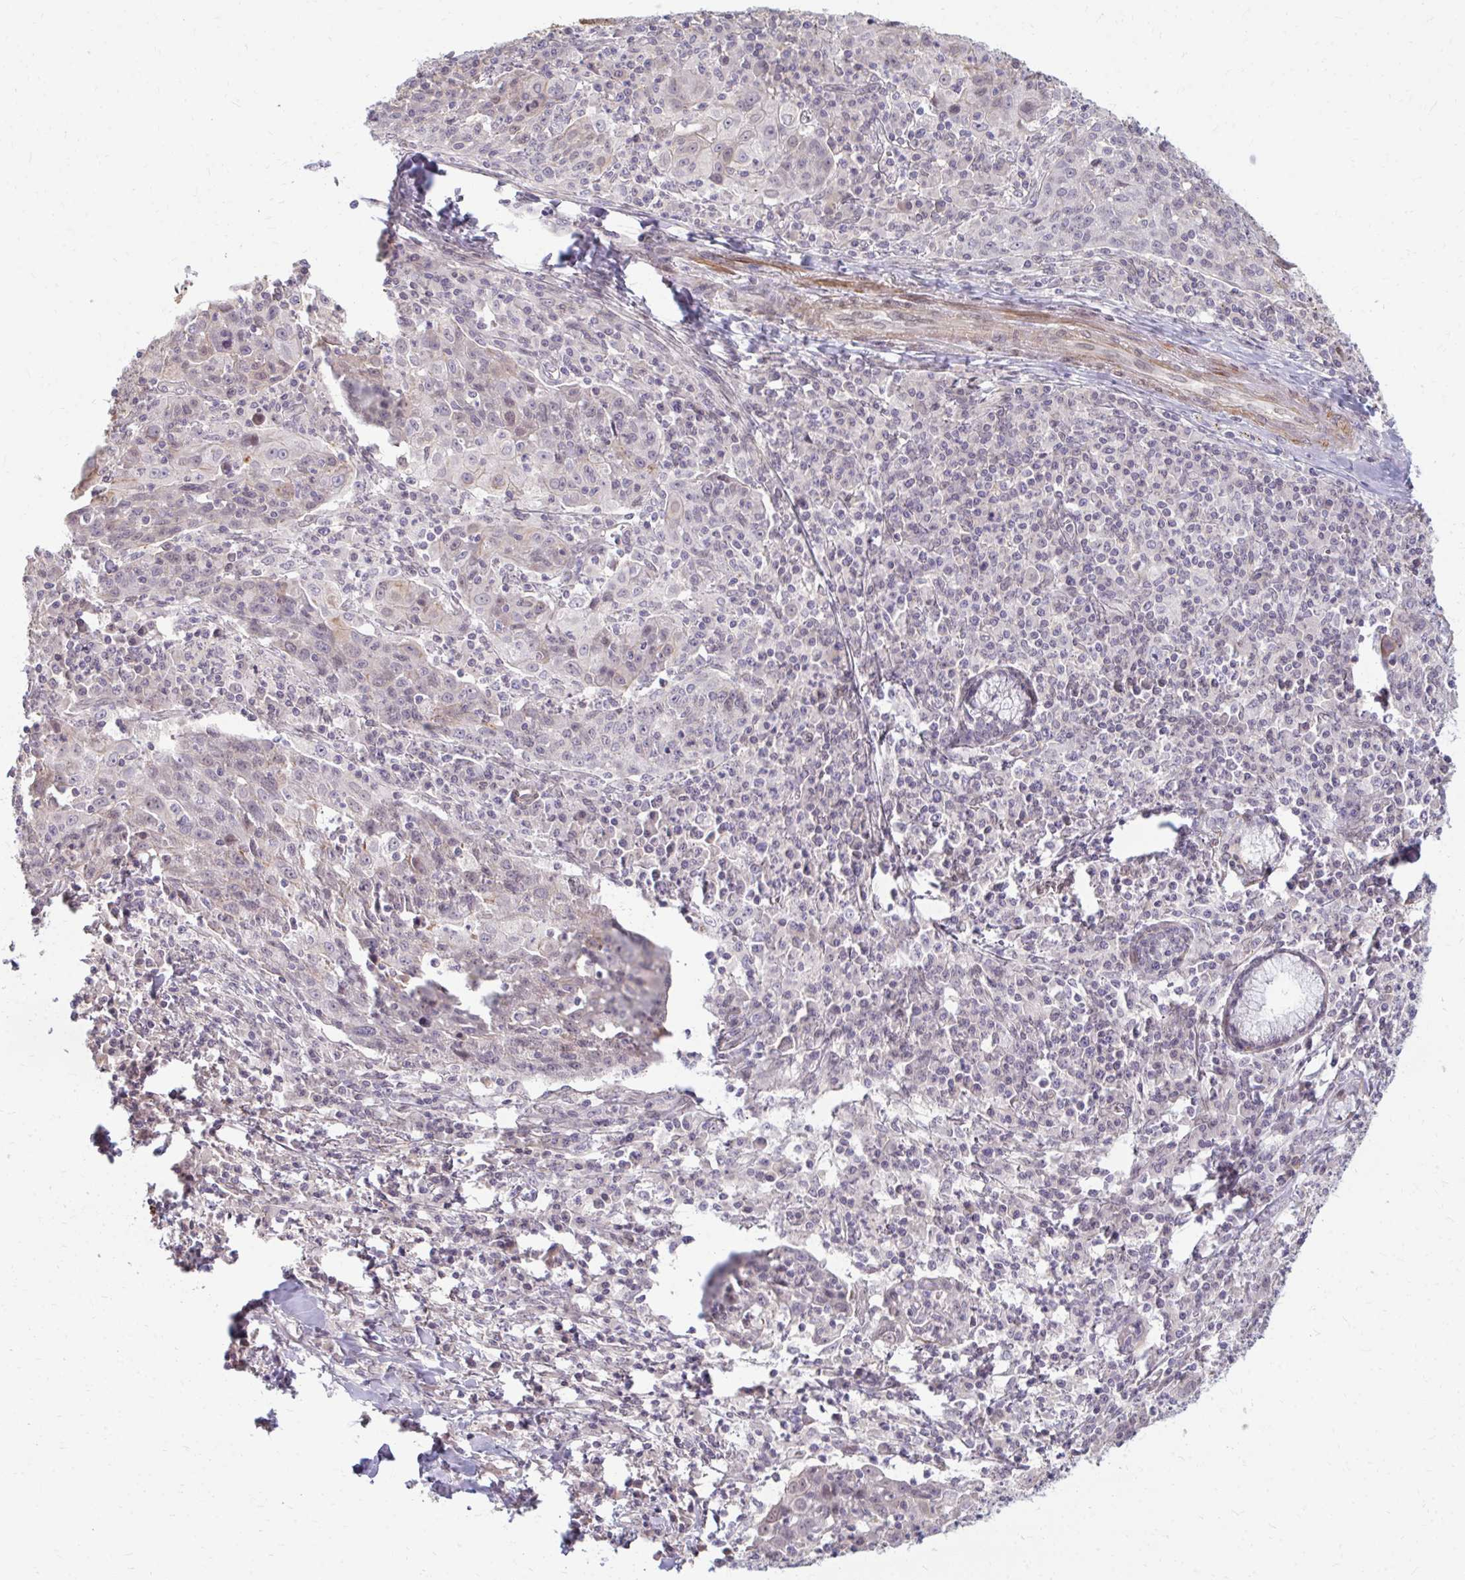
{"staining": {"intensity": "negative", "quantity": "none", "location": "none"}, "tissue": "lung cancer", "cell_type": "Tumor cells", "image_type": "cancer", "snomed": [{"axis": "morphology", "description": "Squamous cell carcinoma, NOS"}, {"axis": "morphology", "description": "Squamous cell carcinoma, metastatic, NOS"}, {"axis": "topography", "description": "Bronchus"}, {"axis": "topography", "description": "Lung"}], "caption": "Immunohistochemistry image of lung cancer (squamous cell carcinoma) stained for a protein (brown), which demonstrates no positivity in tumor cells. Nuclei are stained in blue.", "gene": "GPC5", "patient": {"sex": "male", "age": 62}}